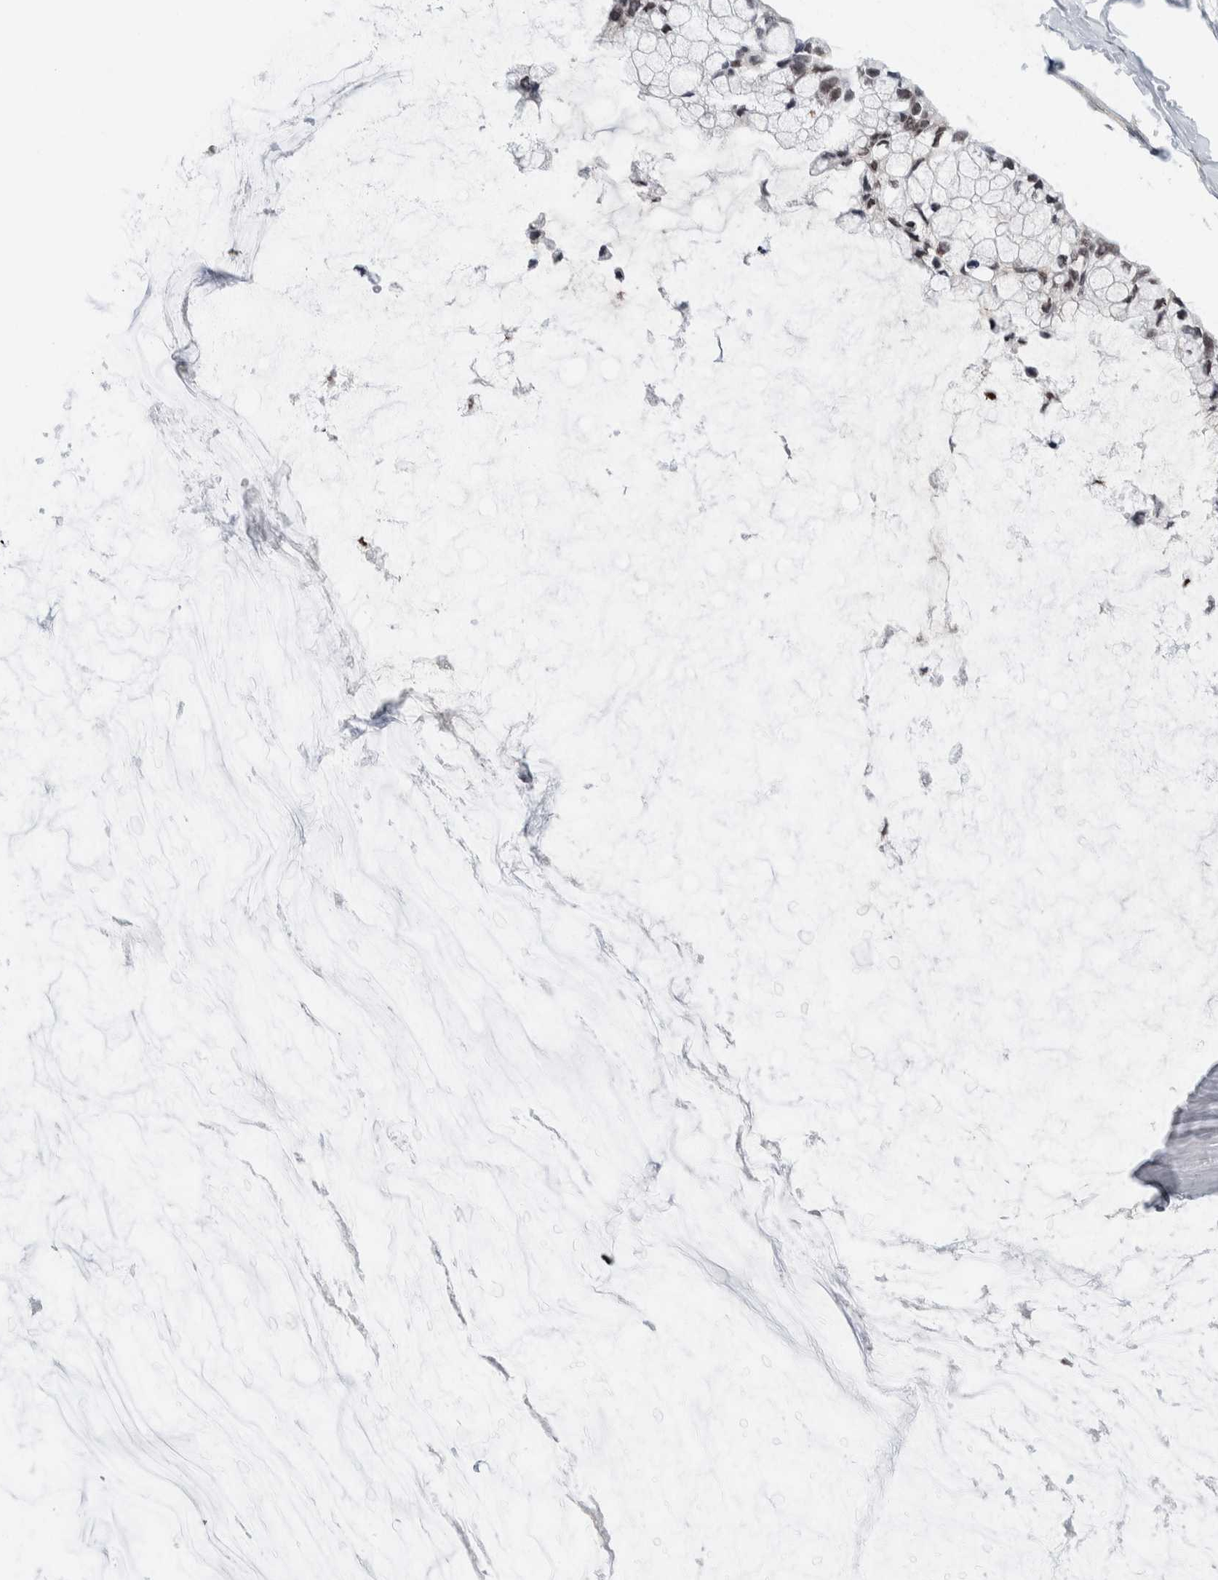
{"staining": {"intensity": "negative", "quantity": "none", "location": "none"}, "tissue": "ovarian cancer", "cell_type": "Tumor cells", "image_type": "cancer", "snomed": [{"axis": "morphology", "description": "Cystadenocarcinoma, mucinous, NOS"}, {"axis": "topography", "description": "Ovary"}], "caption": "Tumor cells are negative for protein expression in human ovarian cancer.", "gene": "NEUROD1", "patient": {"sex": "female", "age": 39}}